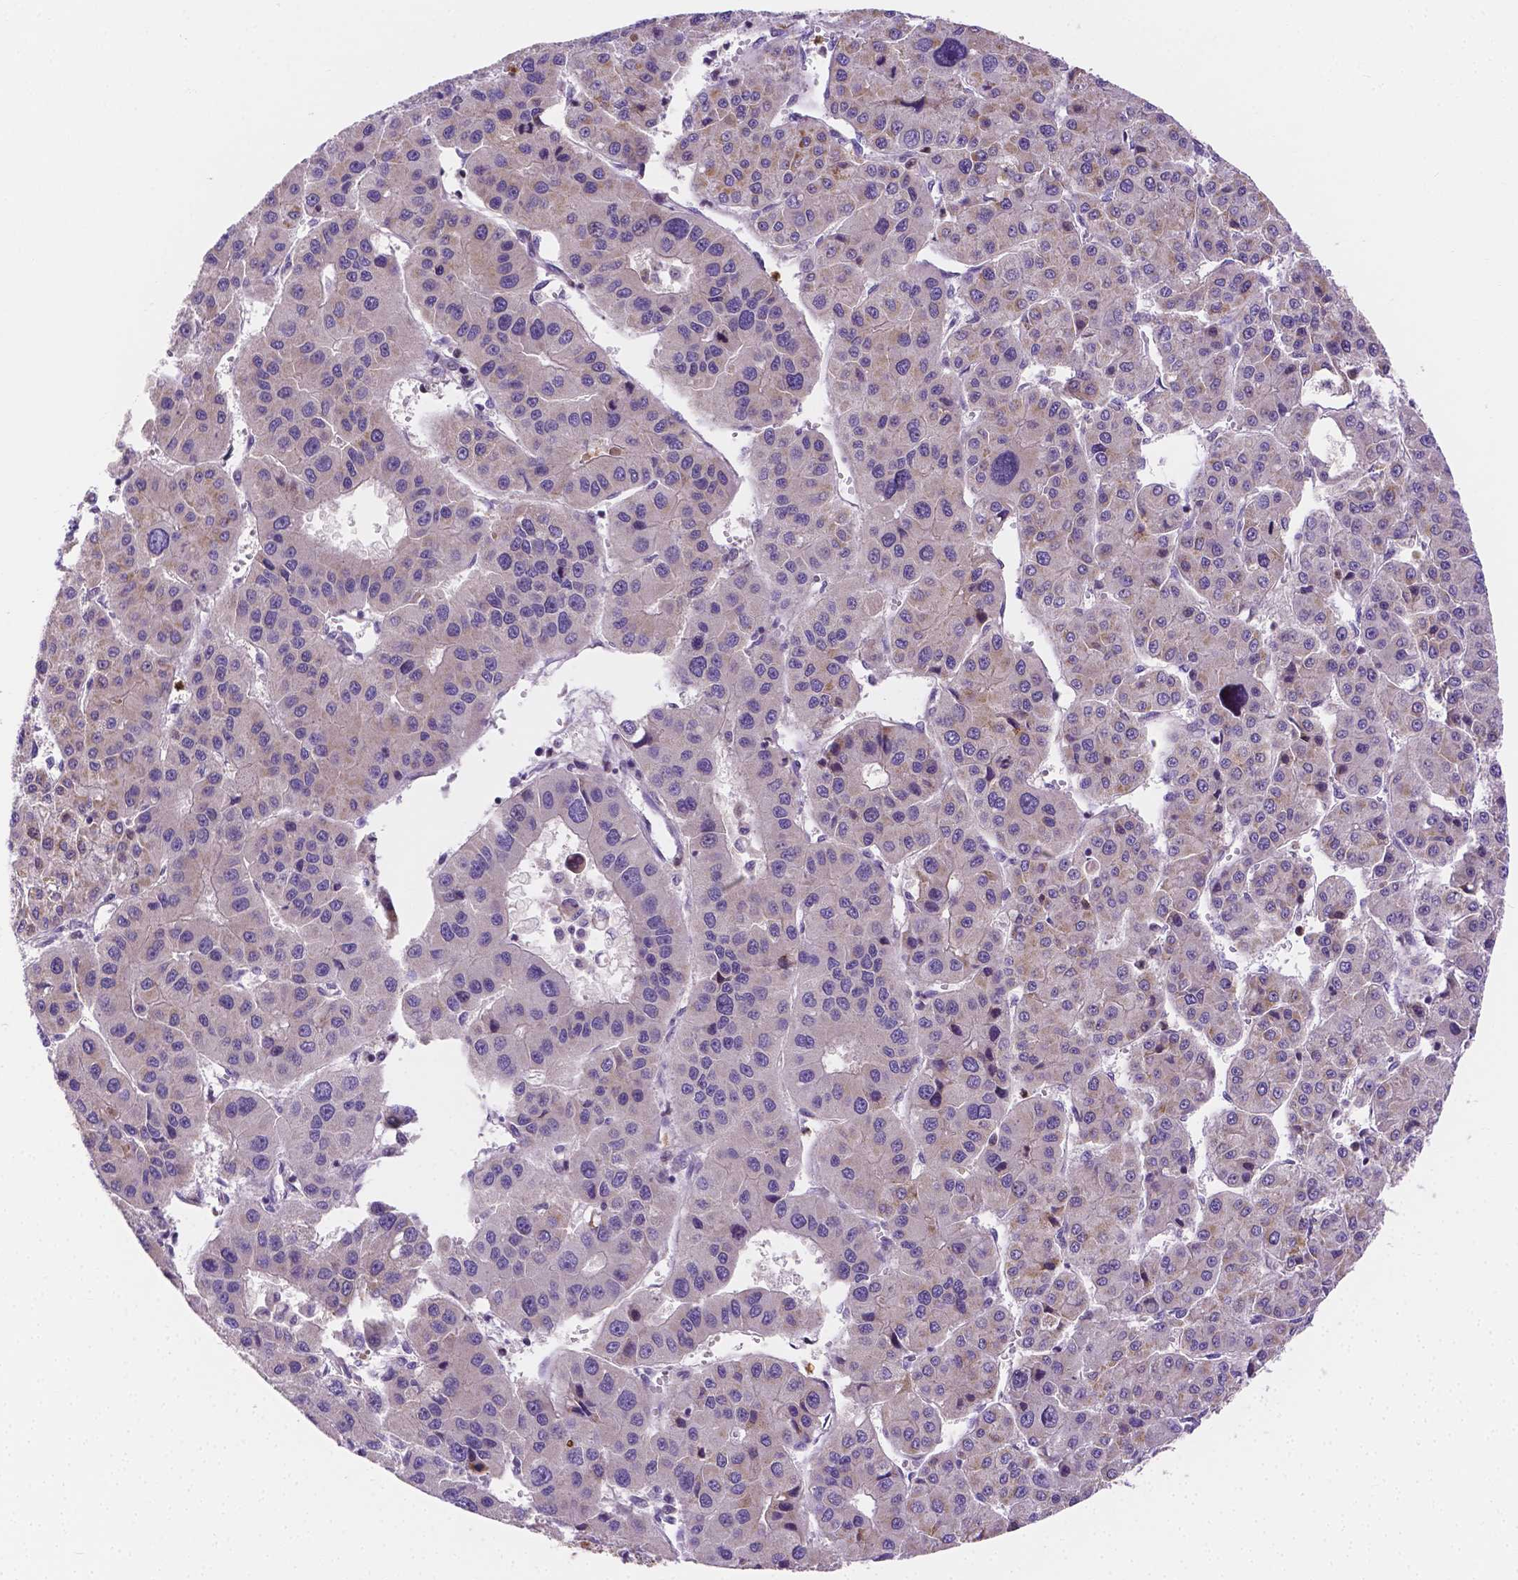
{"staining": {"intensity": "negative", "quantity": "none", "location": "none"}, "tissue": "liver cancer", "cell_type": "Tumor cells", "image_type": "cancer", "snomed": [{"axis": "morphology", "description": "Carcinoma, Hepatocellular, NOS"}, {"axis": "topography", "description": "Liver"}], "caption": "The photomicrograph displays no staining of tumor cells in liver cancer (hepatocellular carcinoma).", "gene": "ZNRD2", "patient": {"sex": "male", "age": 73}}